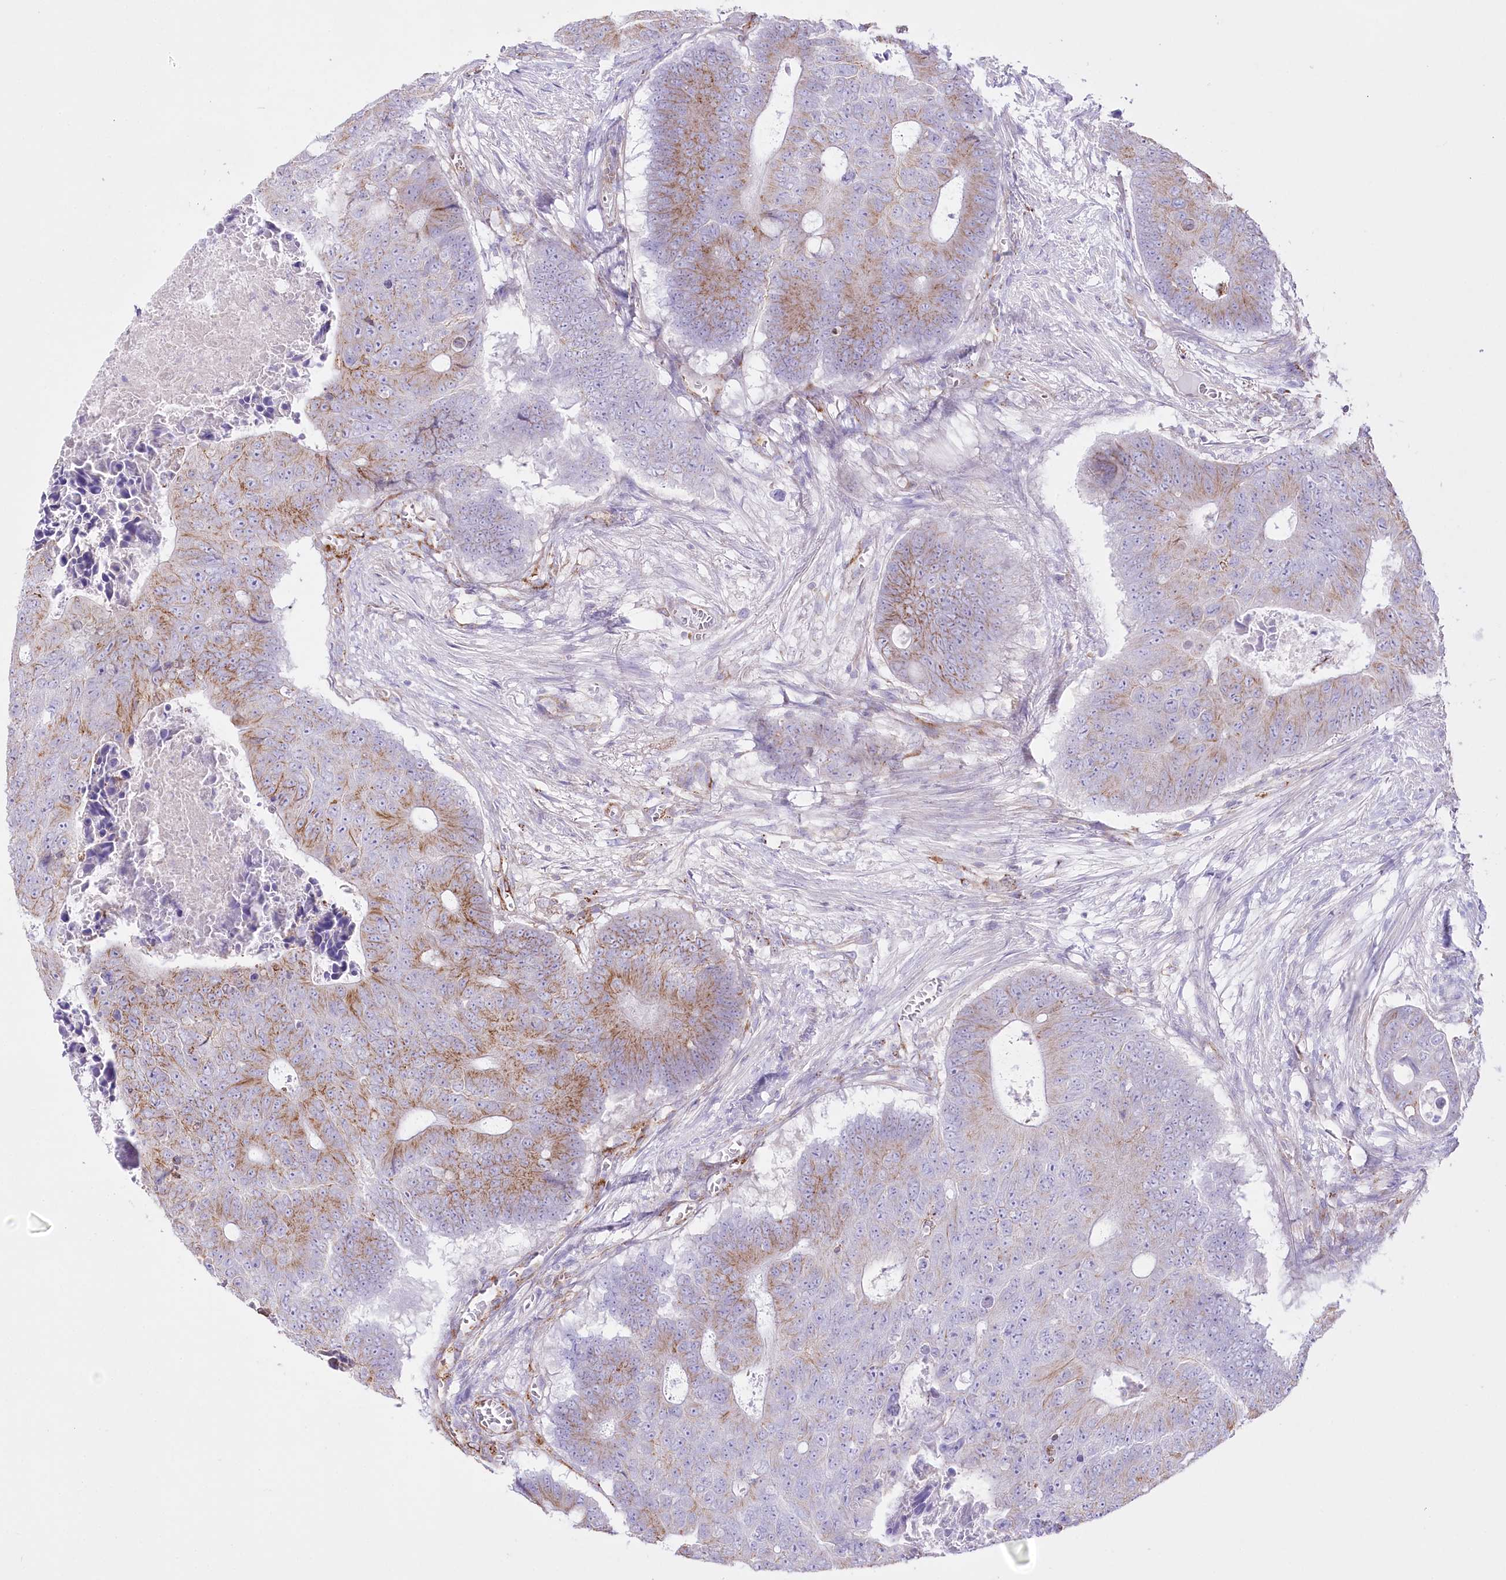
{"staining": {"intensity": "moderate", "quantity": "25%-75%", "location": "cytoplasmic/membranous"}, "tissue": "colorectal cancer", "cell_type": "Tumor cells", "image_type": "cancer", "snomed": [{"axis": "morphology", "description": "Adenocarcinoma, NOS"}, {"axis": "topography", "description": "Colon"}], "caption": "IHC photomicrograph of neoplastic tissue: colorectal cancer stained using immunohistochemistry (IHC) exhibits medium levels of moderate protein expression localized specifically in the cytoplasmic/membranous of tumor cells, appearing as a cytoplasmic/membranous brown color.", "gene": "FAM216A", "patient": {"sex": "male", "age": 87}}